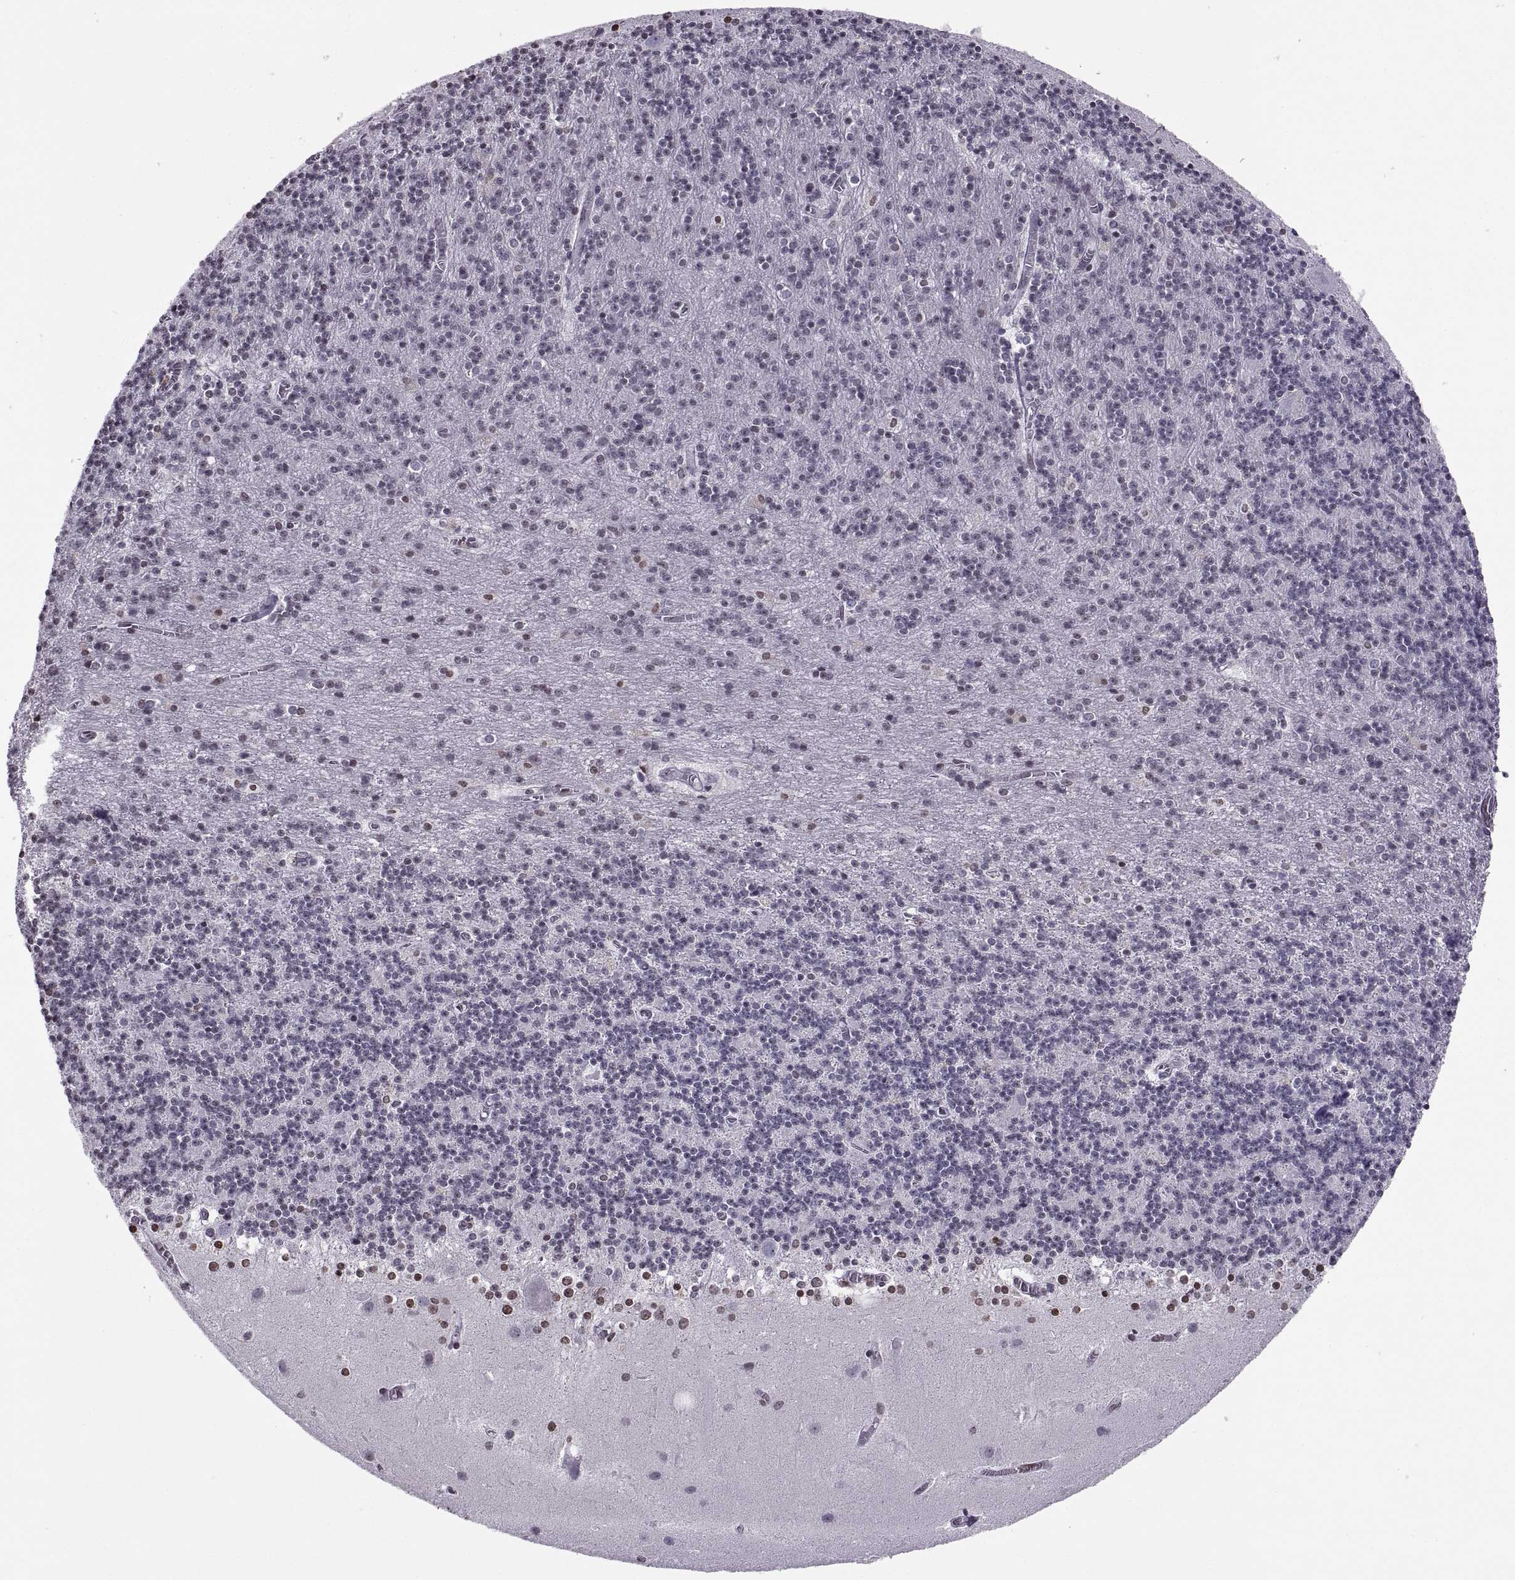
{"staining": {"intensity": "weak", "quantity": "<25%", "location": "nuclear"}, "tissue": "cerebellum", "cell_type": "Cells in granular layer", "image_type": "normal", "snomed": [{"axis": "morphology", "description": "Normal tissue, NOS"}, {"axis": "topography", "description": "Cerebellum"}], "caption": "DAB (3,3'-diaminobenzidine) immunohistochemical staining of unremarkable cerebellum reveals no significant staining in cells in granular layer. Brightfield microscopy of immunohistochemistry stained with DAB (3,3'-diaminobenzidine) (brown) and hematoxylin (blue), captured at high magnification.", "gene": "H1", "patient": {"sex": "male", "age": 70}}